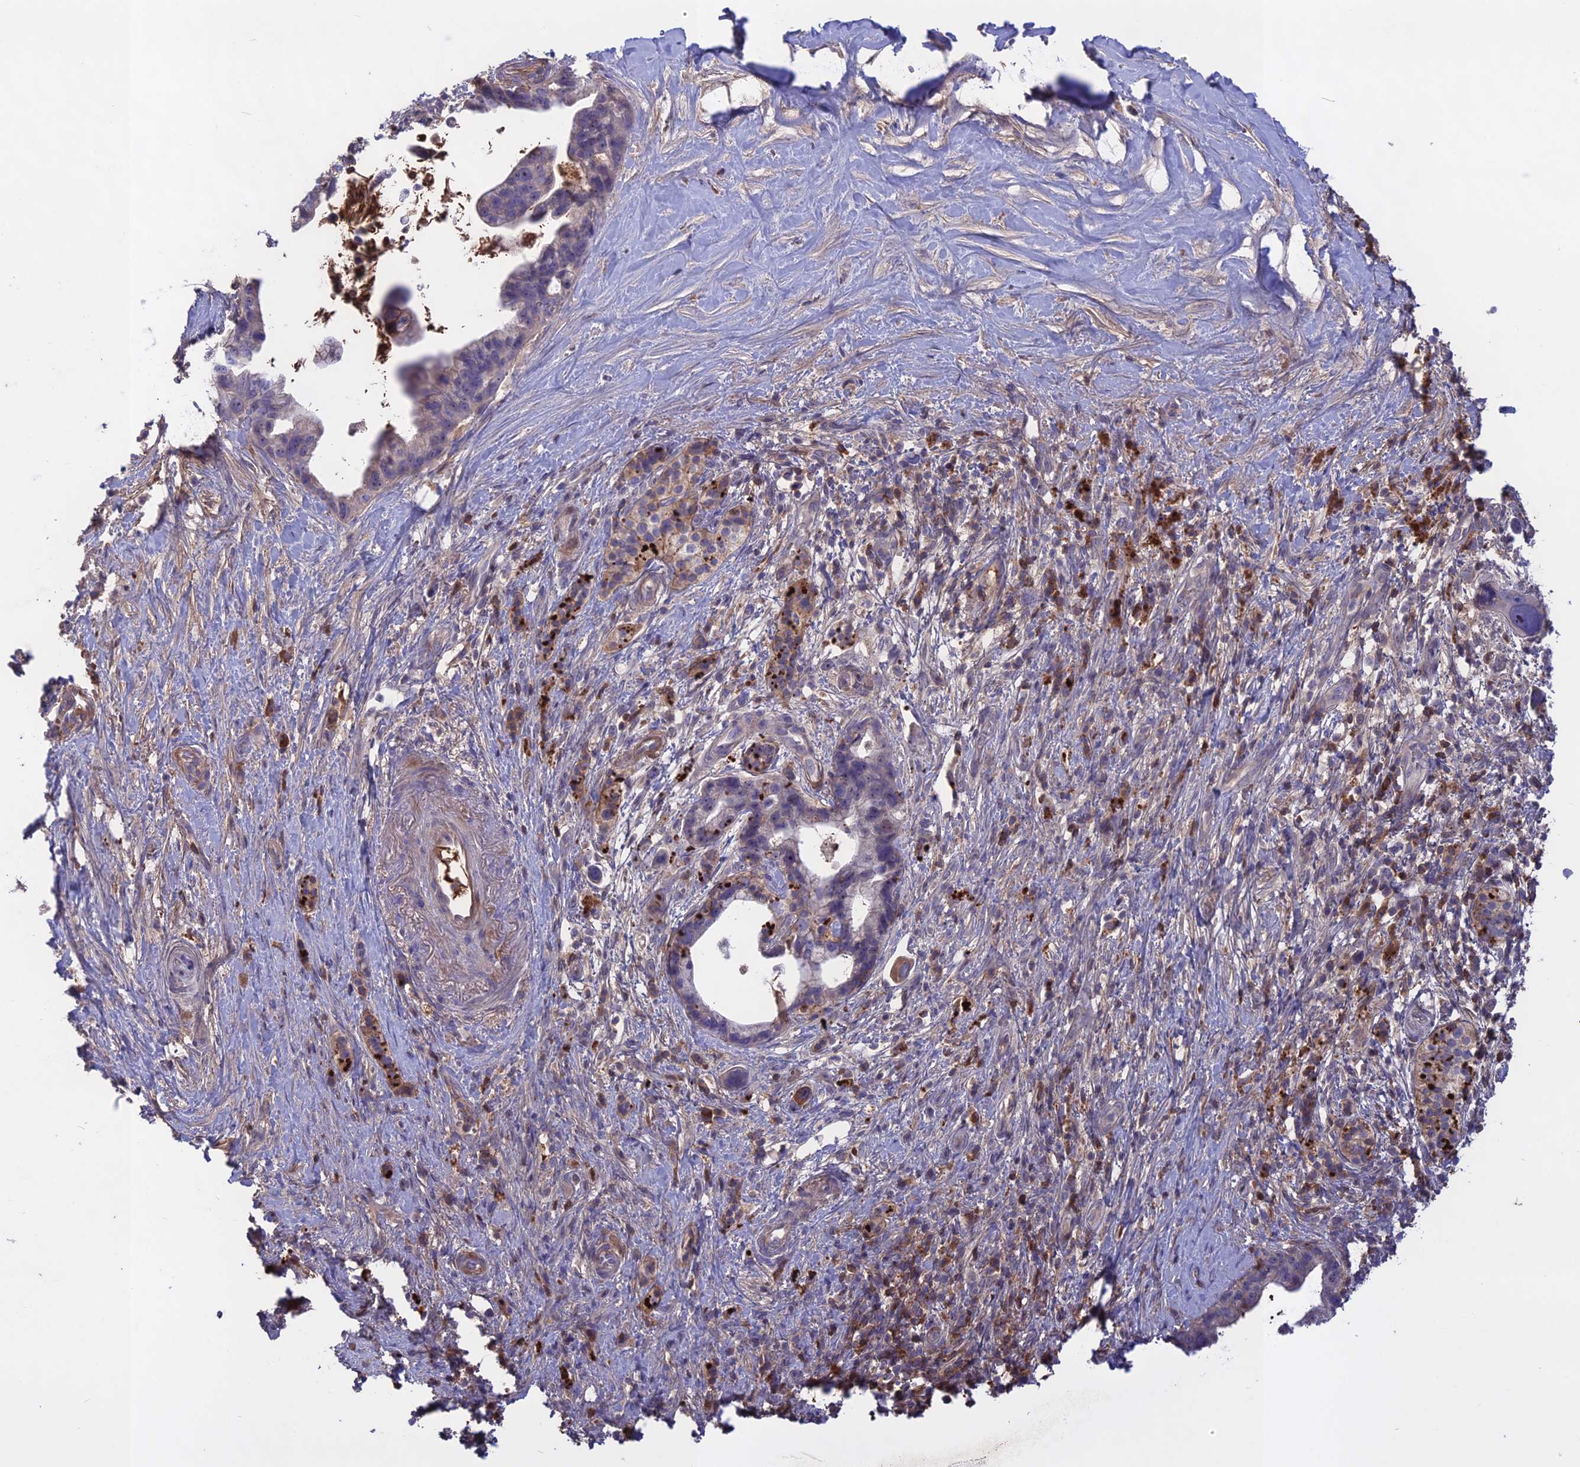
{"staining": {"intensity": "negative", "quantity": "none", "location": "none"}, "tissue": "pancreatic cancer", "cell_type": "Tumor cells", "image_type": "cancer", "snomed": [{"axis": "morphology", "description": "Adenocarcinoma, NOS"}, {"axis": "topography", "description": "Pancreas"}], "caption": "This is an immunohistochemistry (IHC) histopathology image of human pancreatic cancer (adenocarcinoma). There is no staining in tumor cells.", "gene": "ADO", "patient": {"sex": "female", "age": 83}}